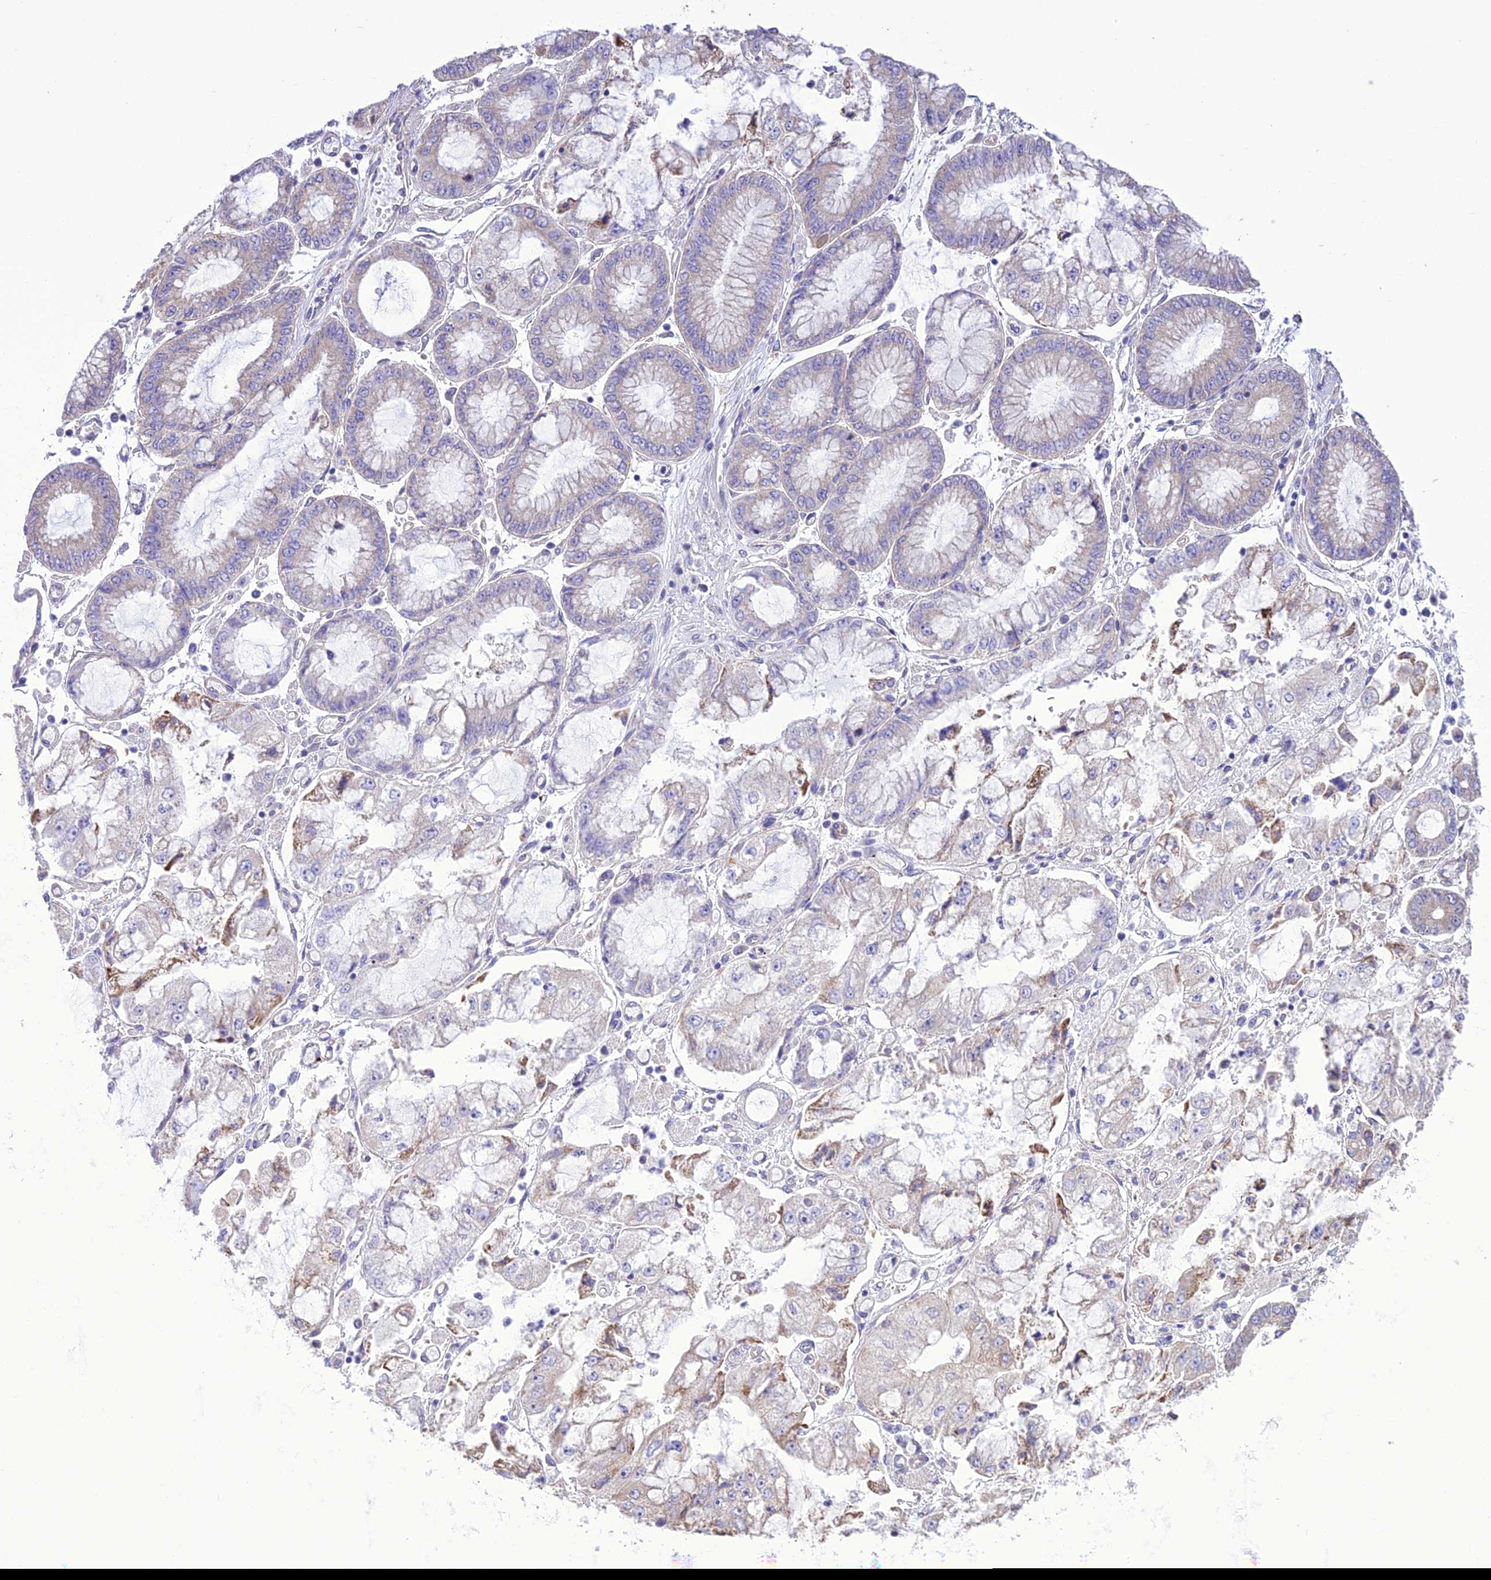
{"staining": {"intensity": "weak", "quantity": "<25%", "location": "cytoplasmic/membranous"}, "tissue": "stomach cancer", "cell_type": "Tumor cells", "image_type": "cancer", "snomed": [{"axis": "morphology", "description": "Adenocarcinoma, NOS"}, {"axis": "topography", "description": "Stomach"}], "caption": "Immunohistochemical staining of stomach cancer demonstrates no significant expression in tumor cells.", "gene": "MAP3K12", "patient": {"sex": "male", "age": 76}}